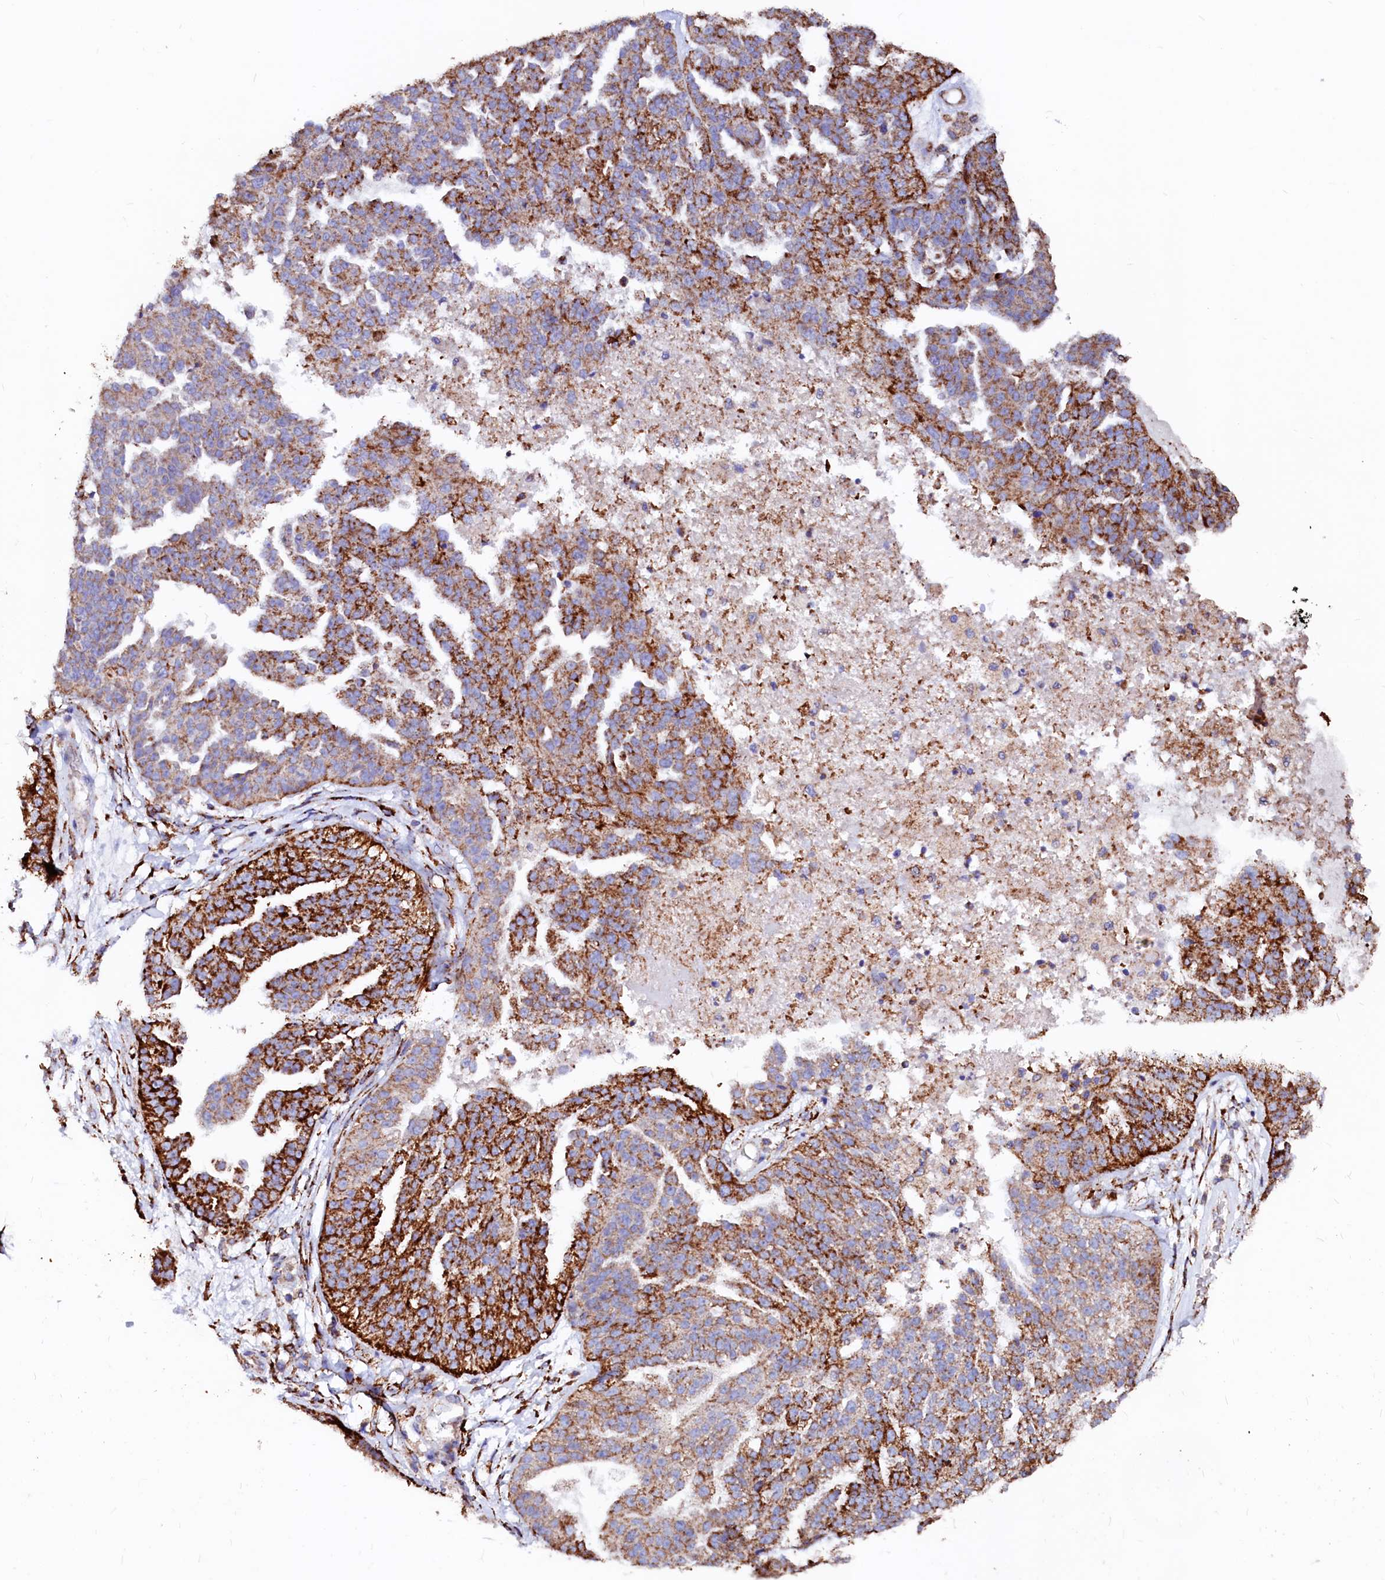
{"staining": {"intensity": "strong", "quantity": ">75%", "location": "cytoplasmic/membranous"}, "tissue": "ovarian cancer", "cell_type": "Tumor cells", "image_type": "cancer", "snomed": [{"axis": "morphology", "description": "Cystadenocarcinoma, serous, NOS"}, {"axis": "topography", "description": "Ovary"}], "caption": "IHC (DAB) staining of human ovarian cancer reveals strong cytoplasmic/membranous protein positivity in approximately >75% of tumor cells.", "gene": "MAOB", "patient": {"sex": "female", "age": 58}}